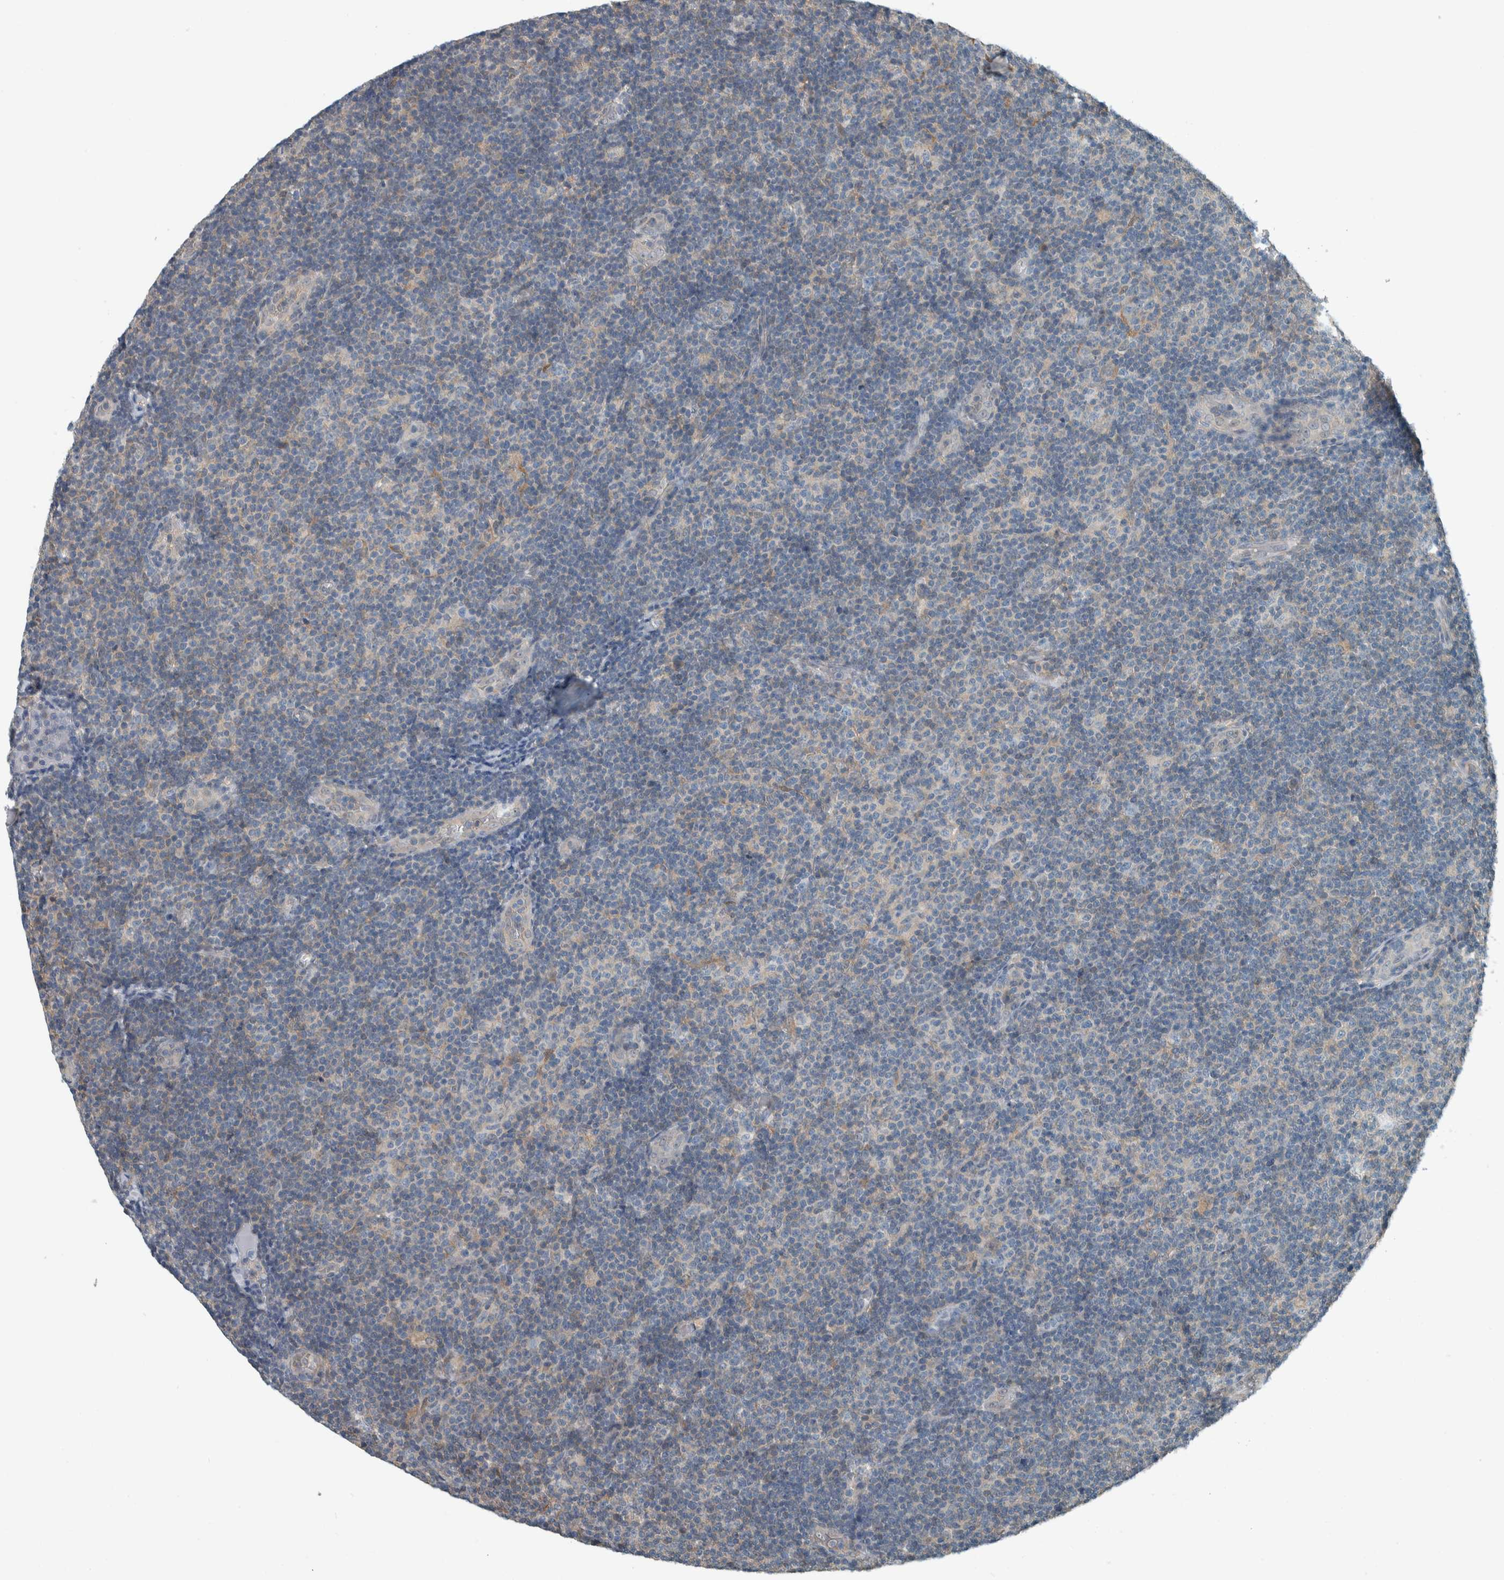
{"staining": {"intensity": "negative", "quantity": "none", "location": "none"}, "tissue": "lymphoma", "cell_type": "Tumor cells", "image_type": "cancer", "snomed": [{"axis": "morphology", "description": "Malignant lymphoma, non-Hodgkin's type, Low grade"}, {"axis": "topography", "description": "Lymph node"}], "caption": "Lymphoma was stained to show a protein in brown. There is no significant expression in tumor cells.", "gene": "ALAD", "patient": {"sex": "male", "age": 83}}